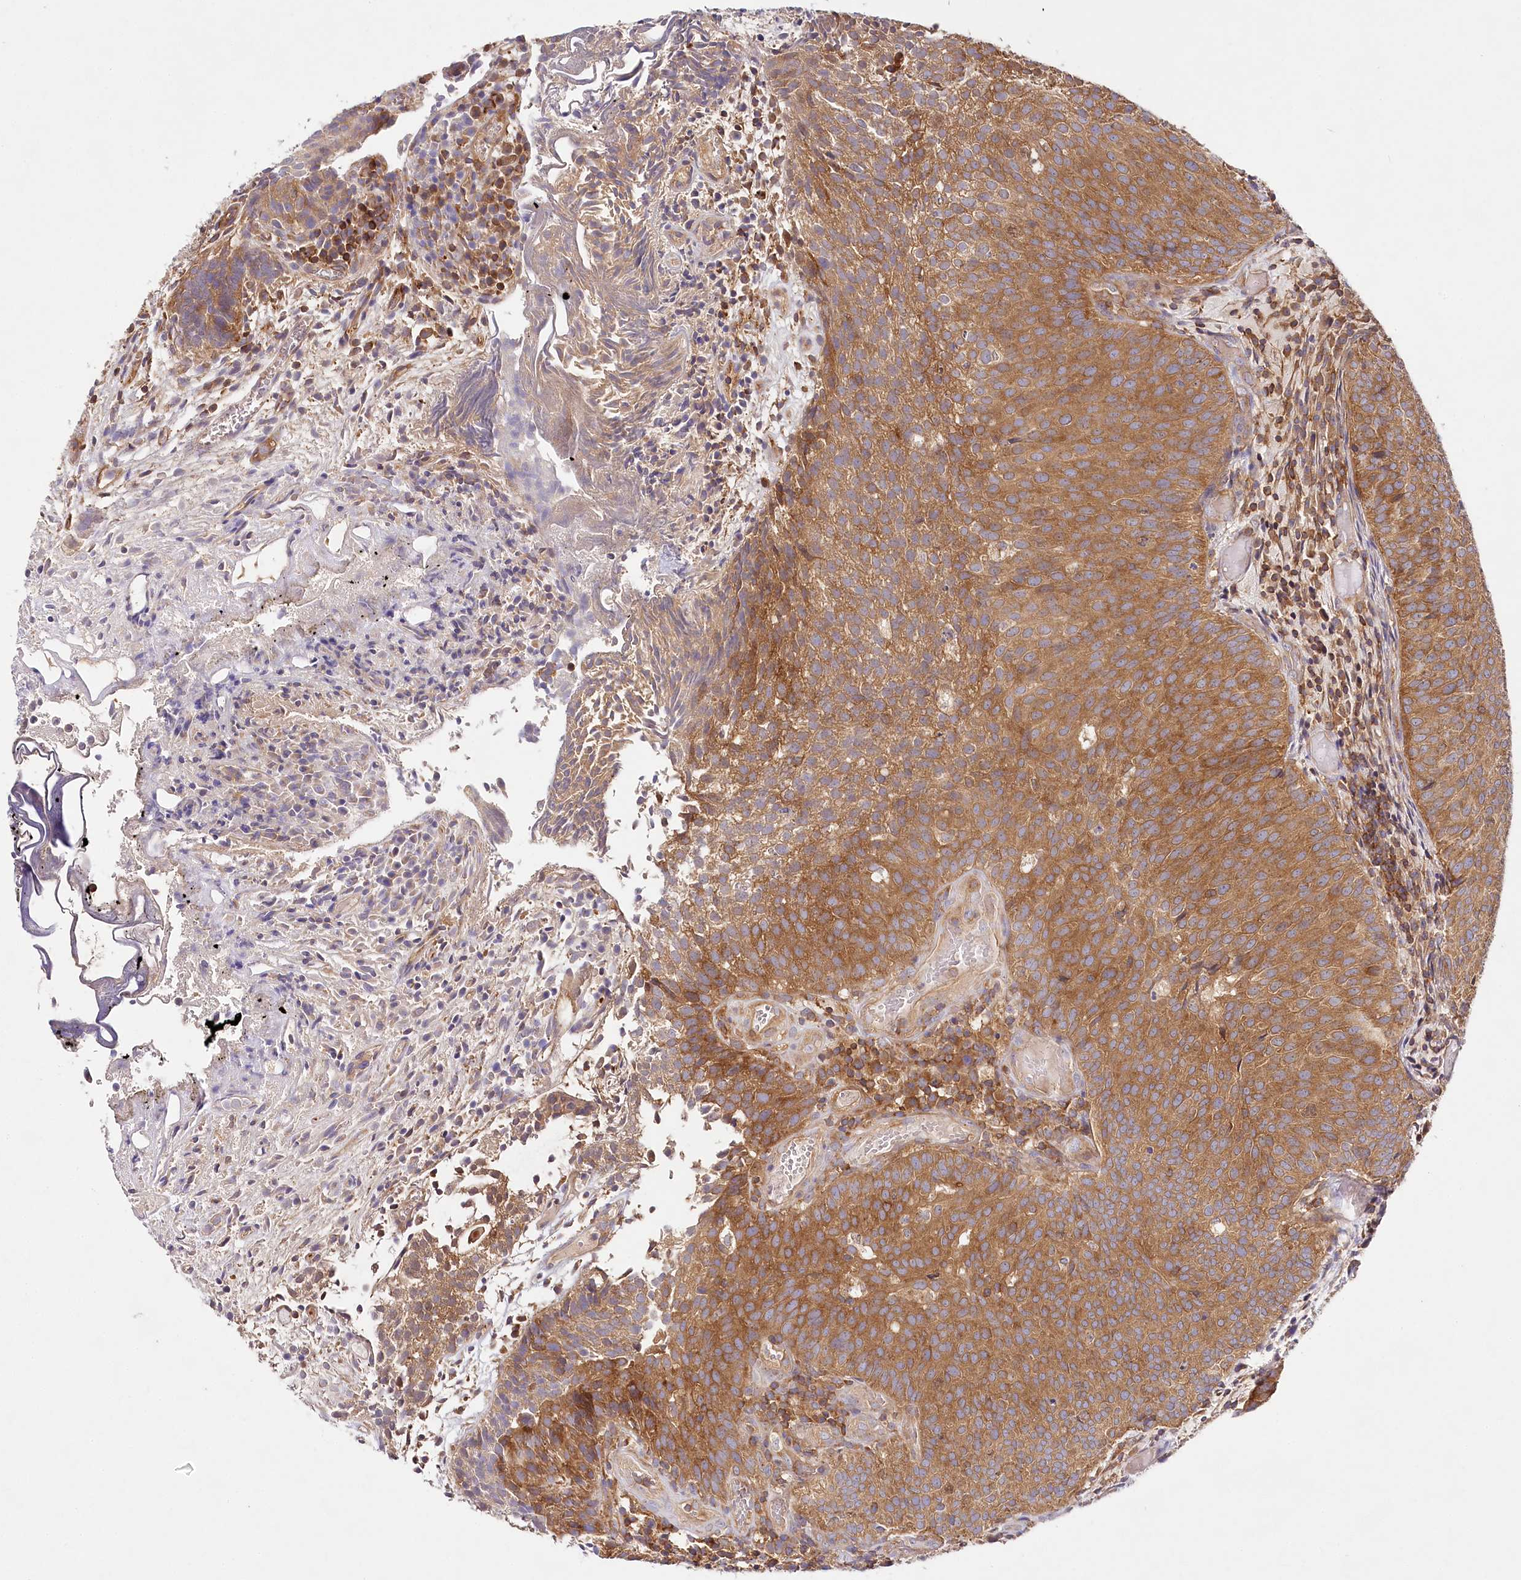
{"staining": {"intensity": "moderate", "quantity": ">75%", "location": "cytoplasmic/membranous"}, "tissue": "urothelial cancer", "cell_type": "Tumor cells", "image_type": "cancer", "snomed": [{"axis": "morphology", "description": "Urothelial carcinoma, Low grade"}, {"axis": "topography", "description": "Urinary bladder"}], "caption": "Immunohistochemical staining of urothelial cancer reveals moderate cytoplasmic/membranous protein staining in about >75% of tumor cells. The staining is performed using DAB brown chromogen to label protein expression. The nuclei are counter-stained blue using hematoxylin.", "gene": "ABRAXAS2", "patient": {"sex": "male", "age": 86}}